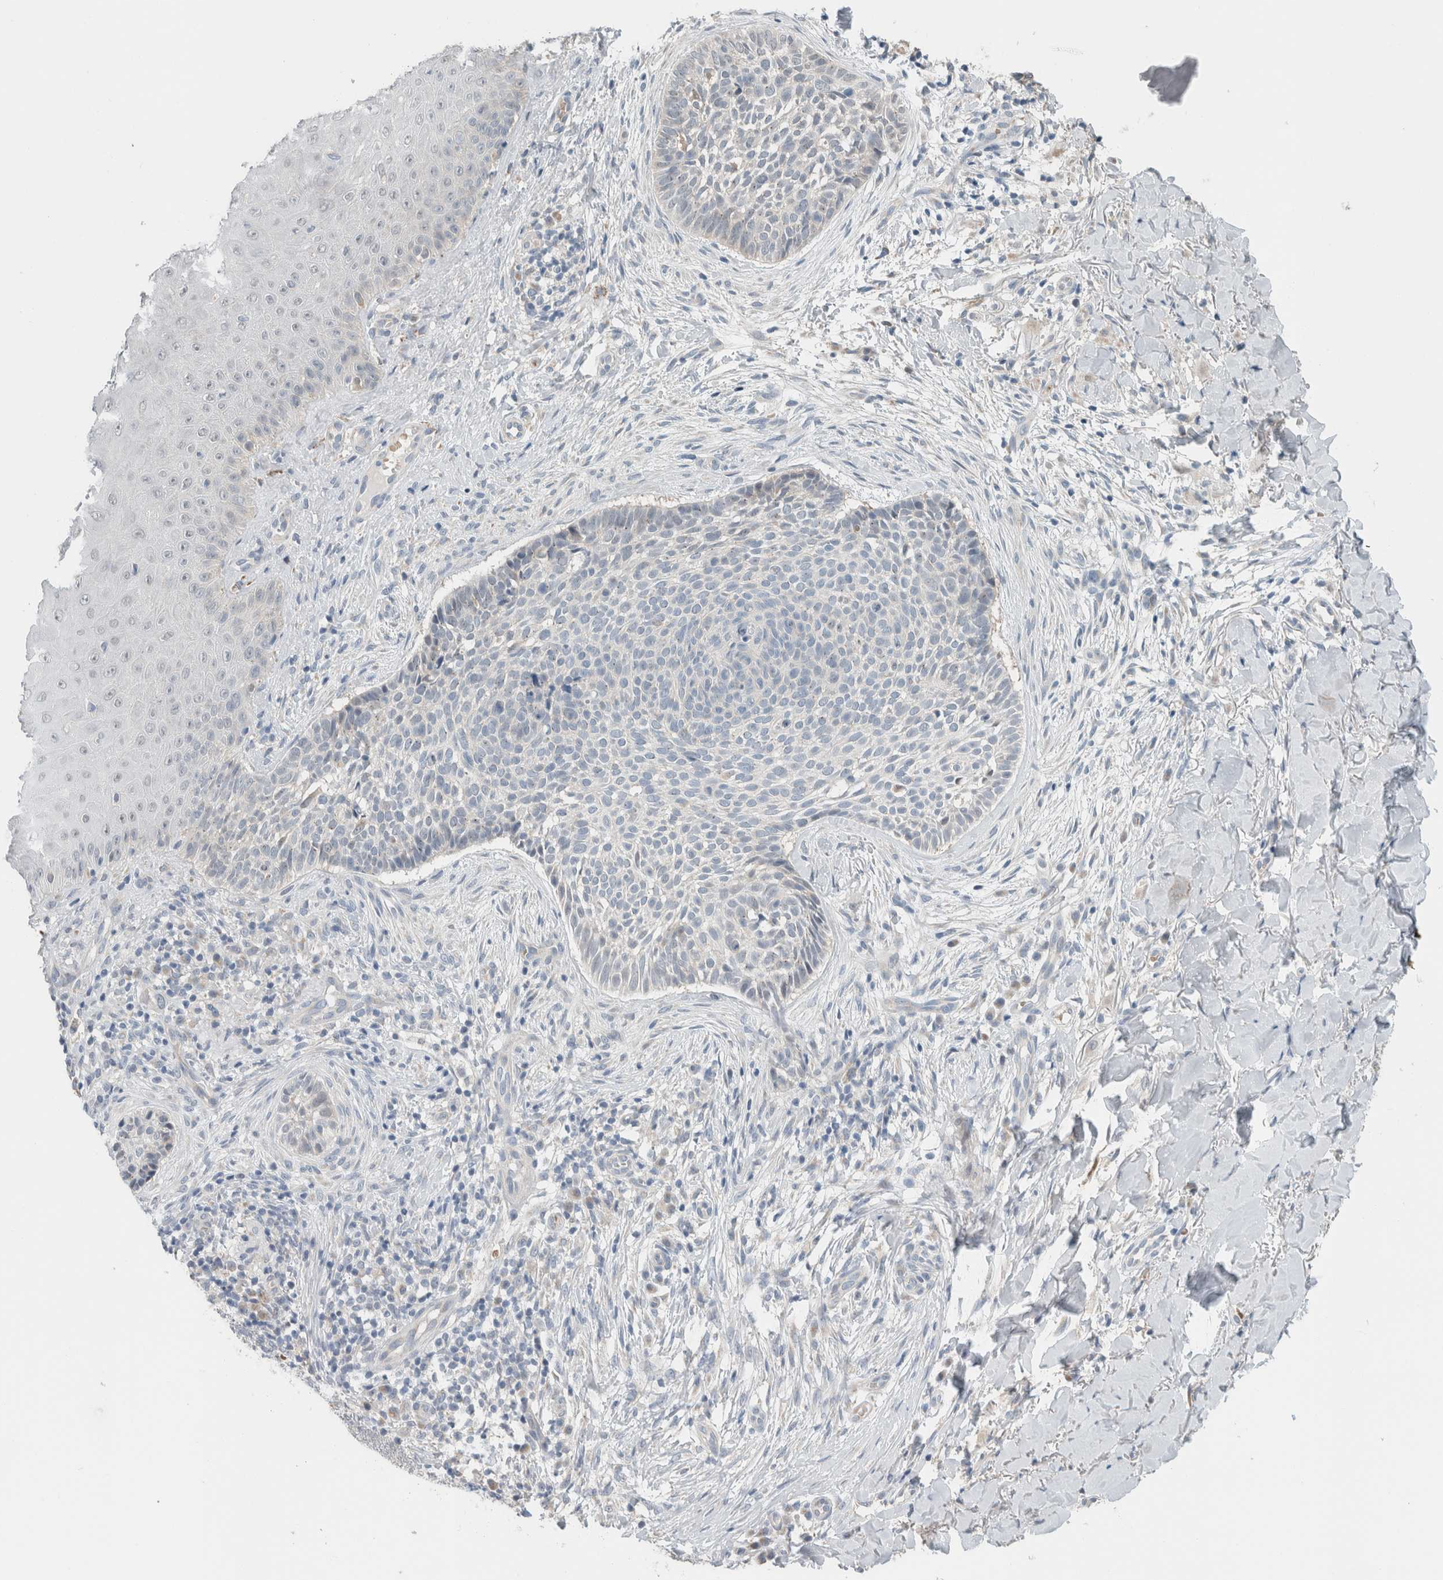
{"staining": {"intensity": "negative", "quantity": "none", "location": "none"}, "tissue": "skin cancer", "cell_type": "Tumor cells", "image_type": "cancer", "snomed": [{"axis": "morphology", "description": "Normal tissue, NOS"}, {"axis": "morphology", "description": "Basal cell carcinoma"}, {"axis": "topography", "description": "Skin"}], "caption": "Immunohistochemistry (IHC) of basal cell carcinoma (skin) demonstrates no positivity in tumor cells. (DAB immunohistochemistry (IHC) with hematoxylin counter stain).", "gene": "CRAT", "patient": {"sex": "male", "age": 67}}